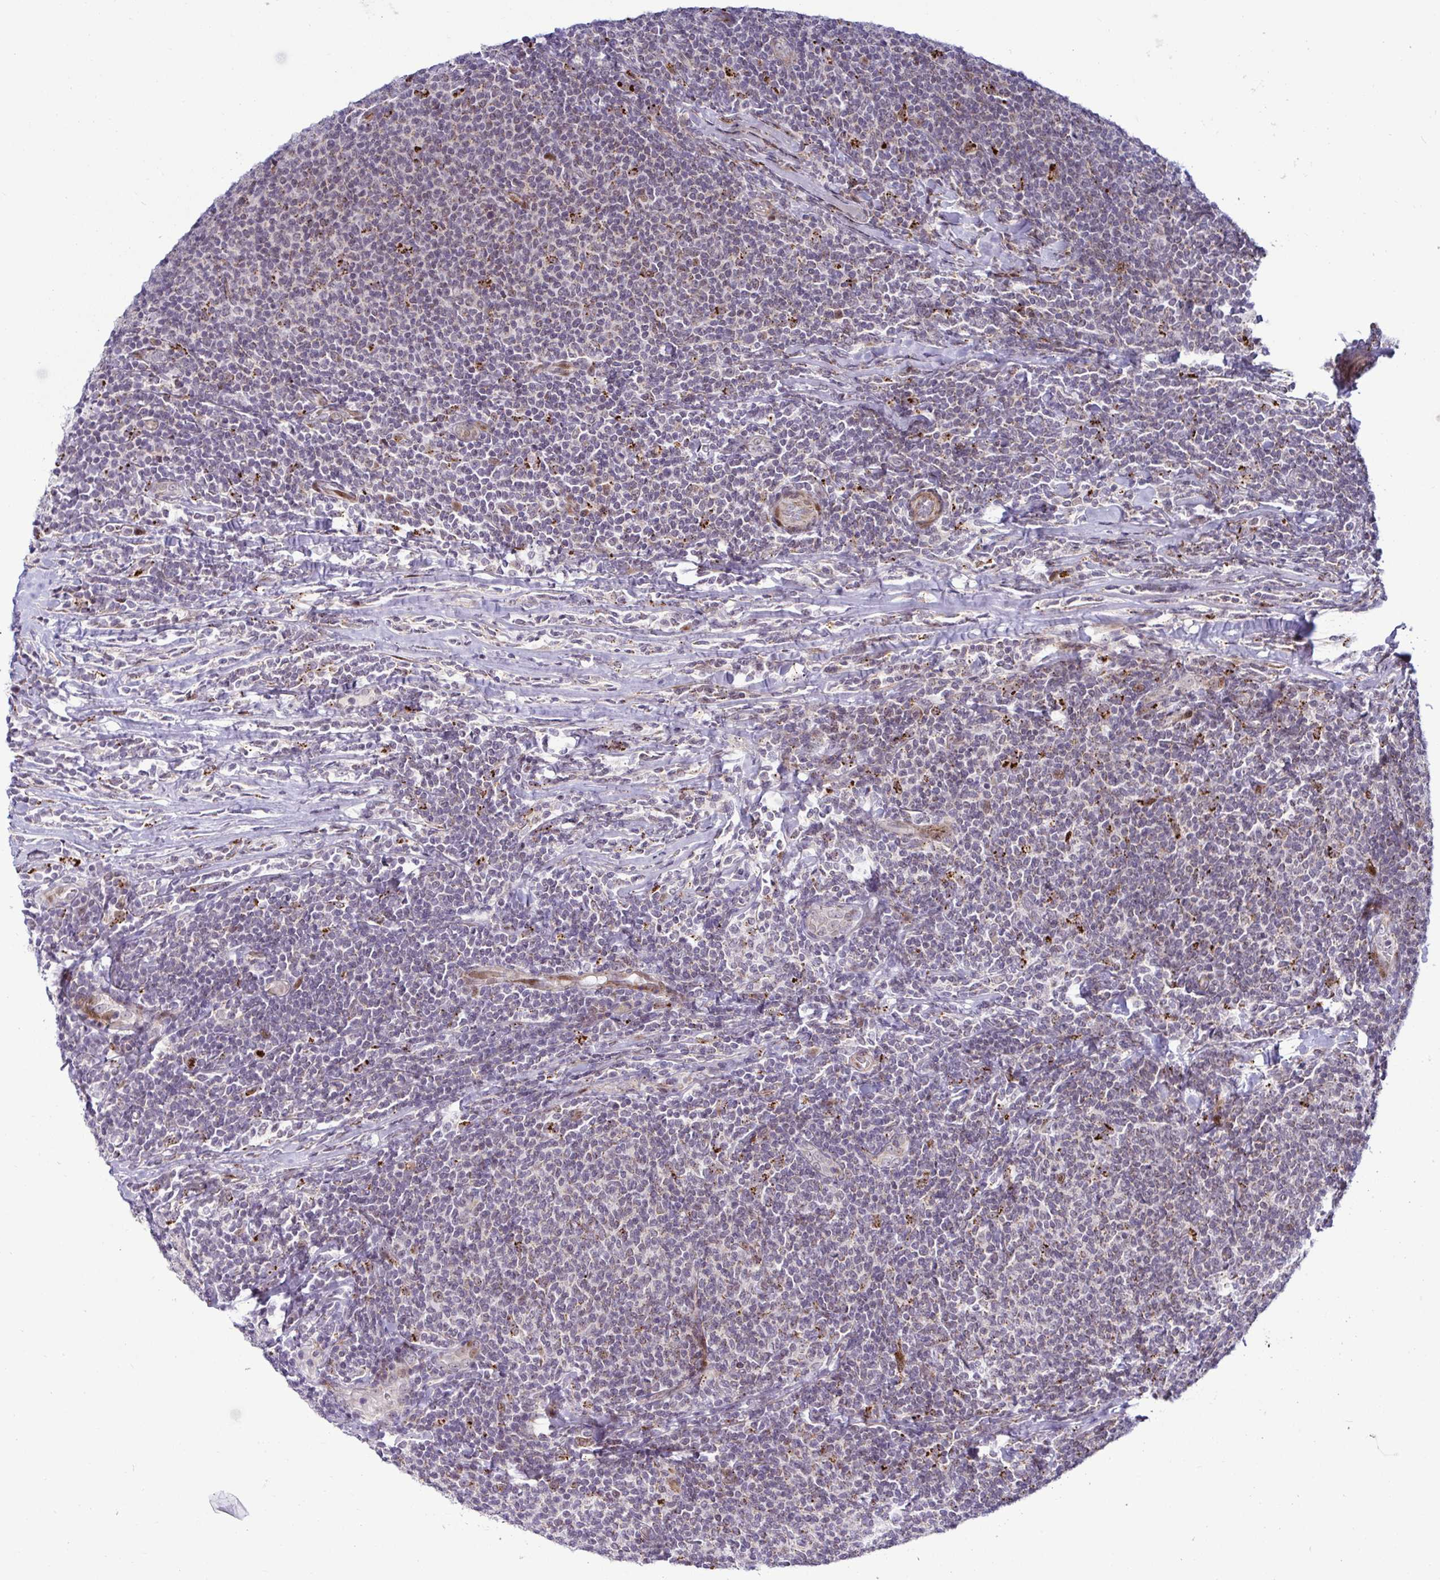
{"staining": {"intensity": "strong", "quantity": "<25%", "location": "cytoplasmic/membranous"}, "tissue": "lymphoma", "cell_type": "Tumor cells", "image_type": "cancer", "snomed": [{"axis": "morphology", "description": "Malignant lymphoma, non-Hodgkin's type, Low grade"}, {"axis": "topography", "description": "Lymph node"}], "caption": "Immunohistochemical staining of lymphoma shows strong cytoplasmic/membranous protein staining in approximately <25% of tumor cells.", "gene": "DZIP1", "patient": {"sex": "male", "age": 52}}